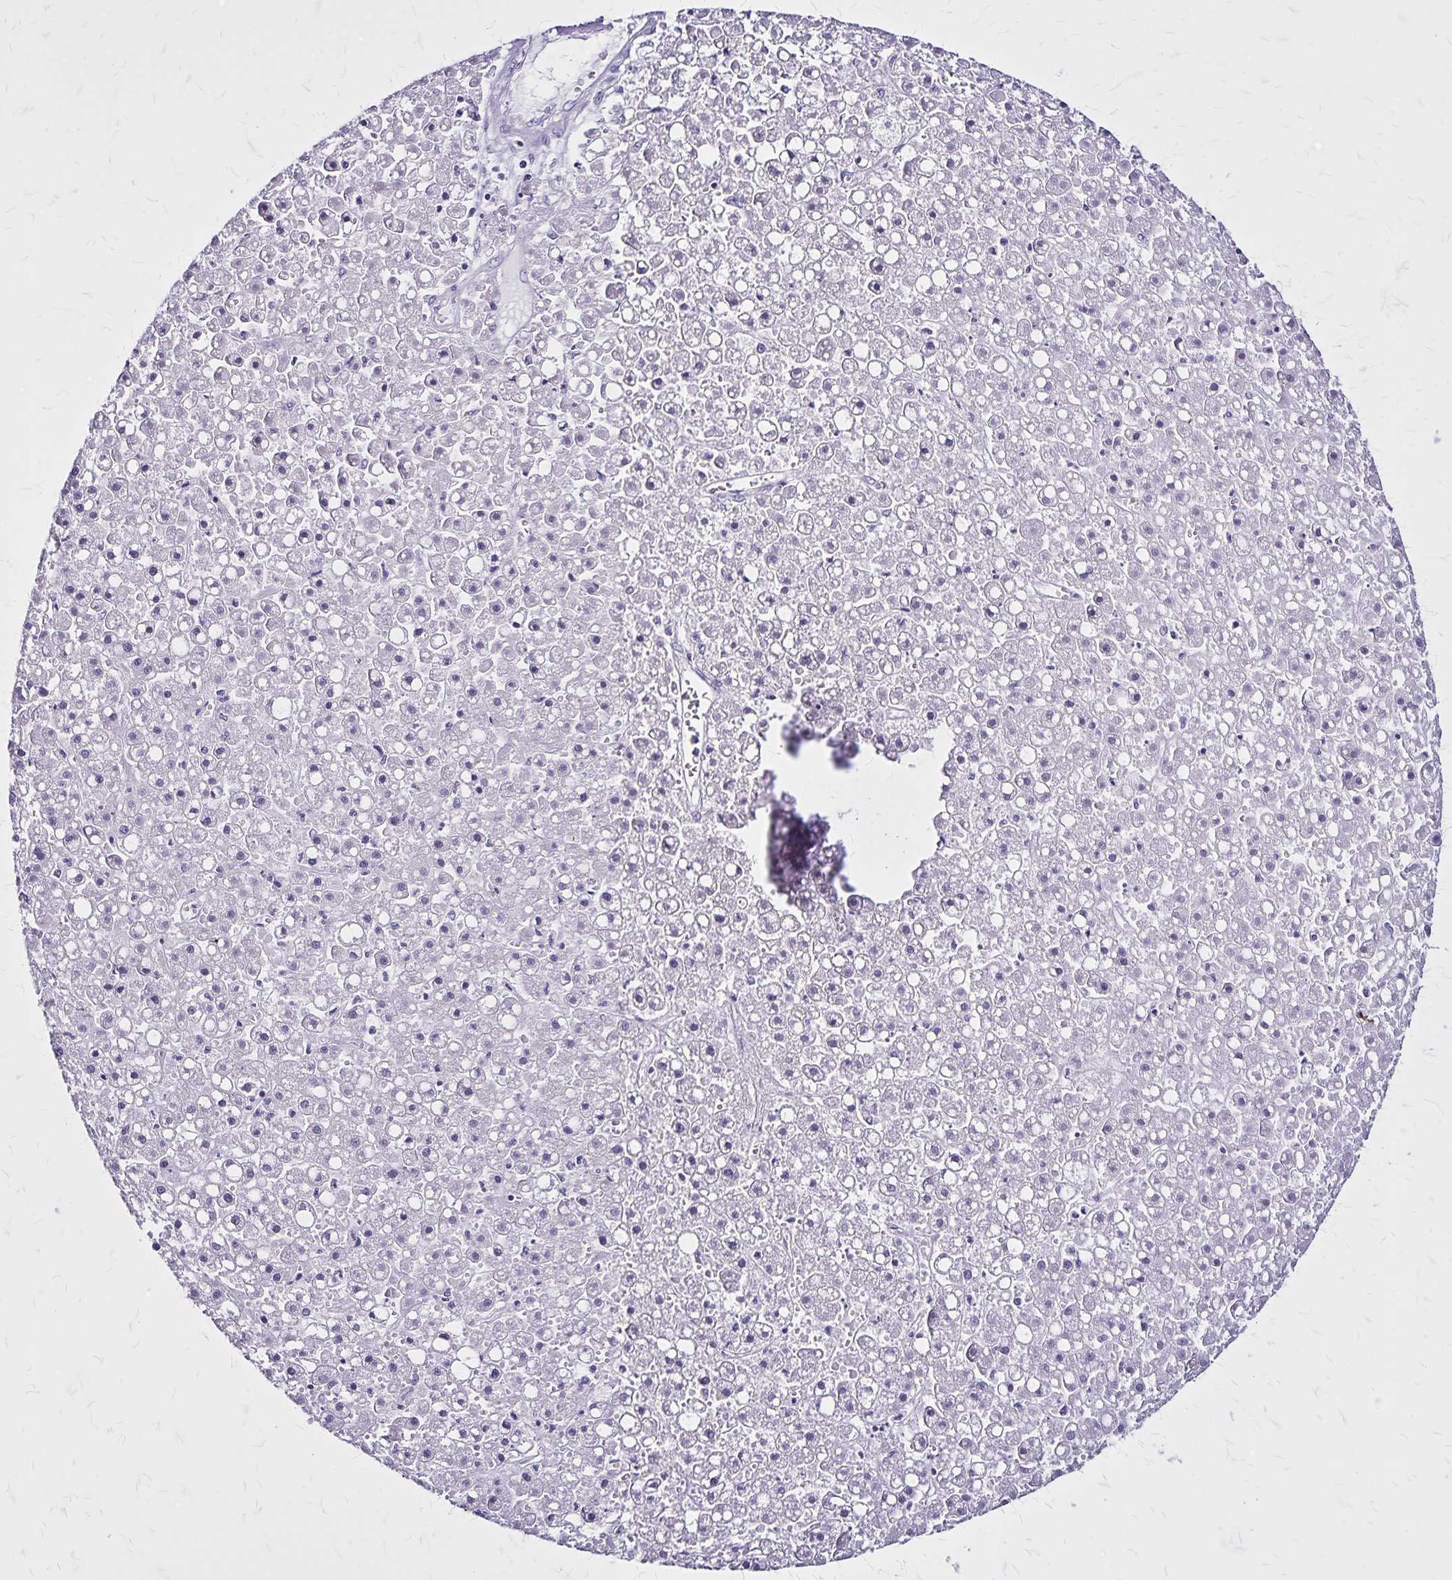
{"staining": {"intensity": "negative", "quantity": "none", "location": "none"}, "tissue": "liver cancer", "cell_type": "Tumor cells", "image_type": "cancer", "snomed": [{"axis": "morphology", "description": "Carcinoma, Hepatocellular, NOS"}, {"axis": "topography", "description": "Liver"}], "caption": "Histopathology image shows no protein staining in tumor cells of hepatocellular carcinoma (liver) tissue. The staining is performed using DAB (3,3'-diaminobenzidine) brown chromogen with nuclei counter-stained in using hematoxylin.", "gene": "KRT2", "patient": {"sex": "male", "age": 67}}